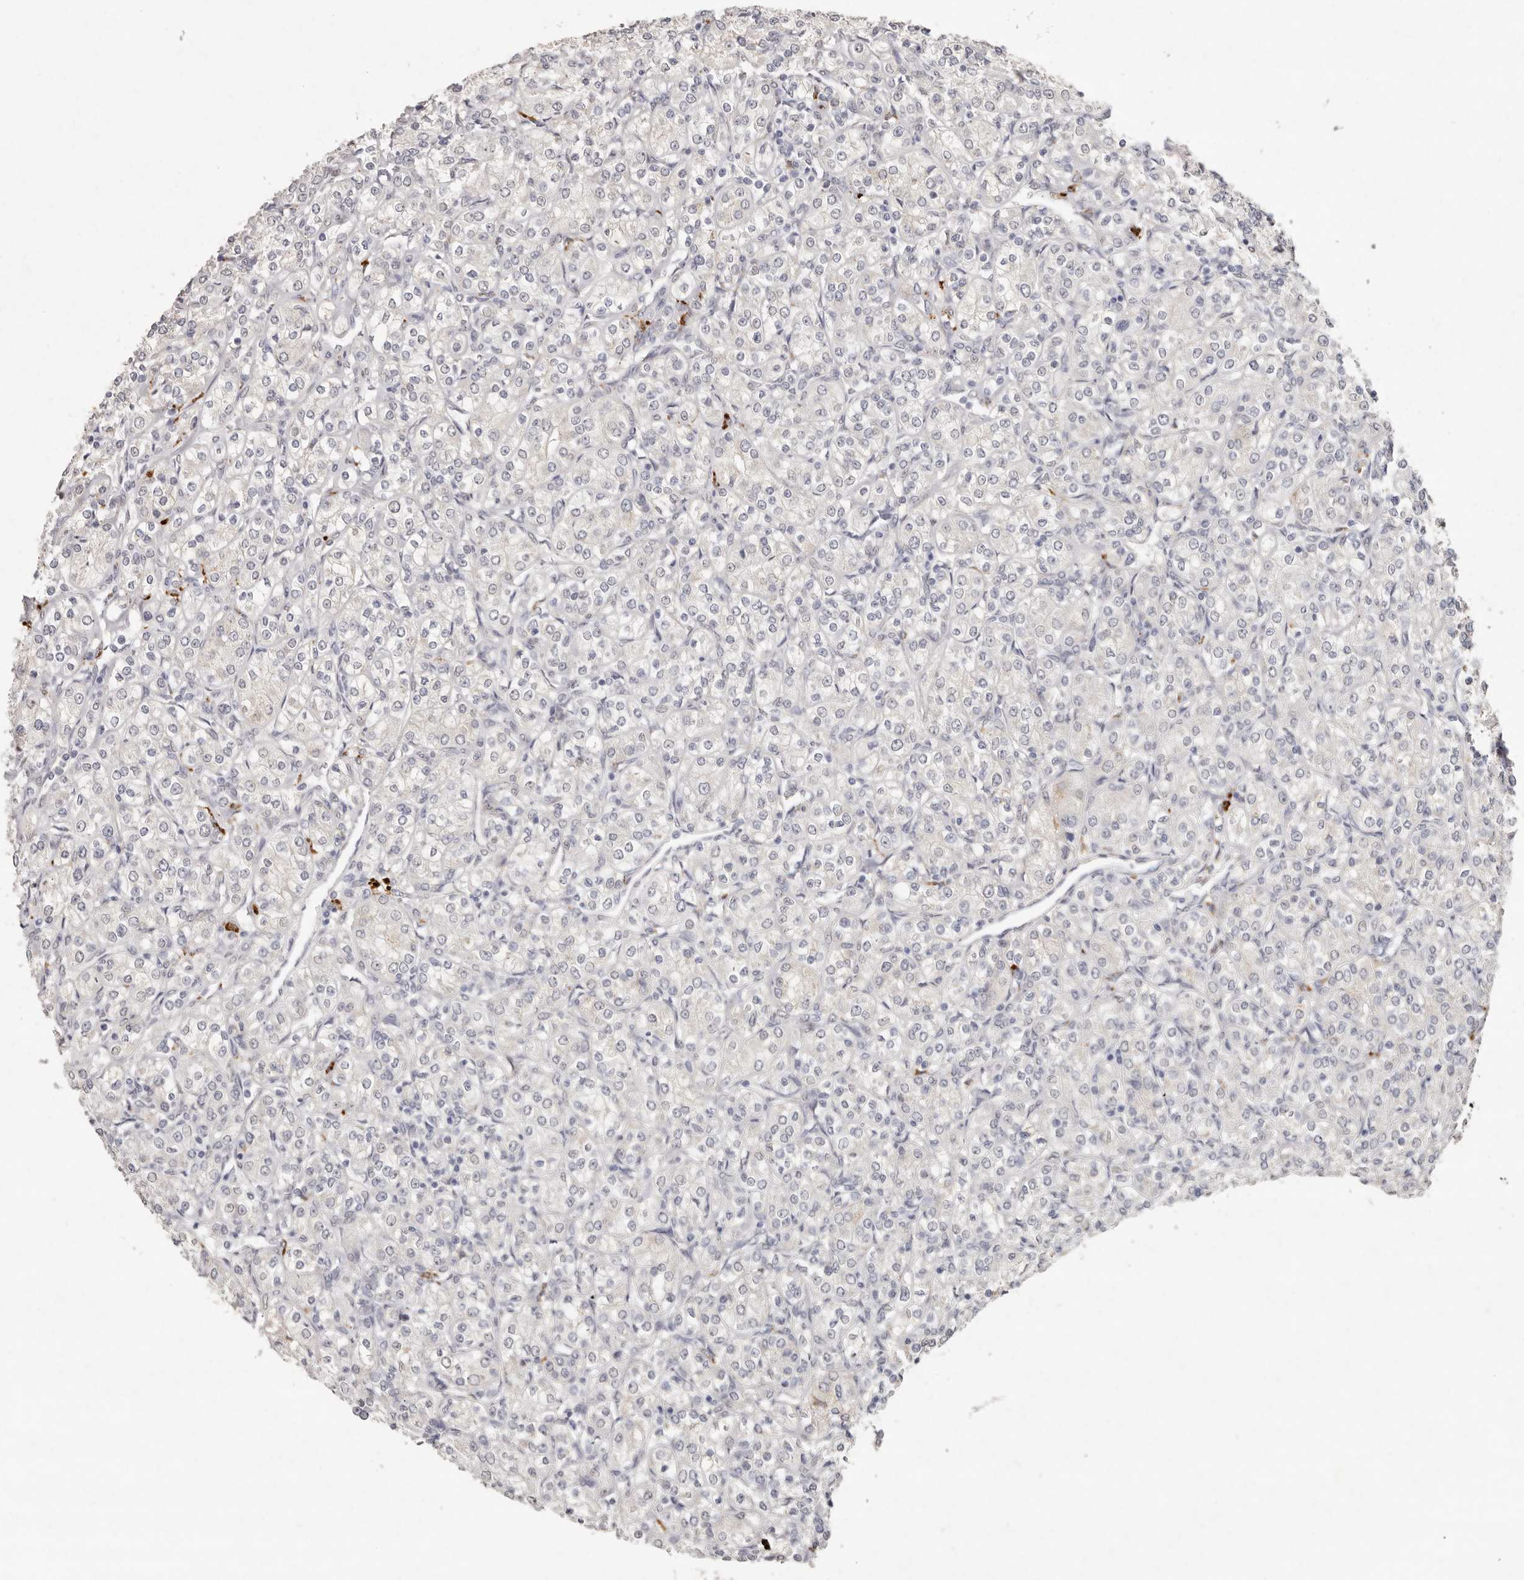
{"staining": {"intensity": "negative", "quantity": "none", "location": "none"}, "tissue": "renal cancer", "cell_type": "Tumor cells", "image_type": "cancer", "snomed": [{"axis": "morphology", "description": "Adenocarcinoma, NOS"}, {"axis": "topography", "description": "Kidney"}], "caption": "IHC image of human adenocarcinoma (renal) stained for a protein (brown), which shows no staining in tumor cells. Nuclei are stained in blue.", "gene": "FAM185A", "patient": {"sex": "male", "age": 77}}